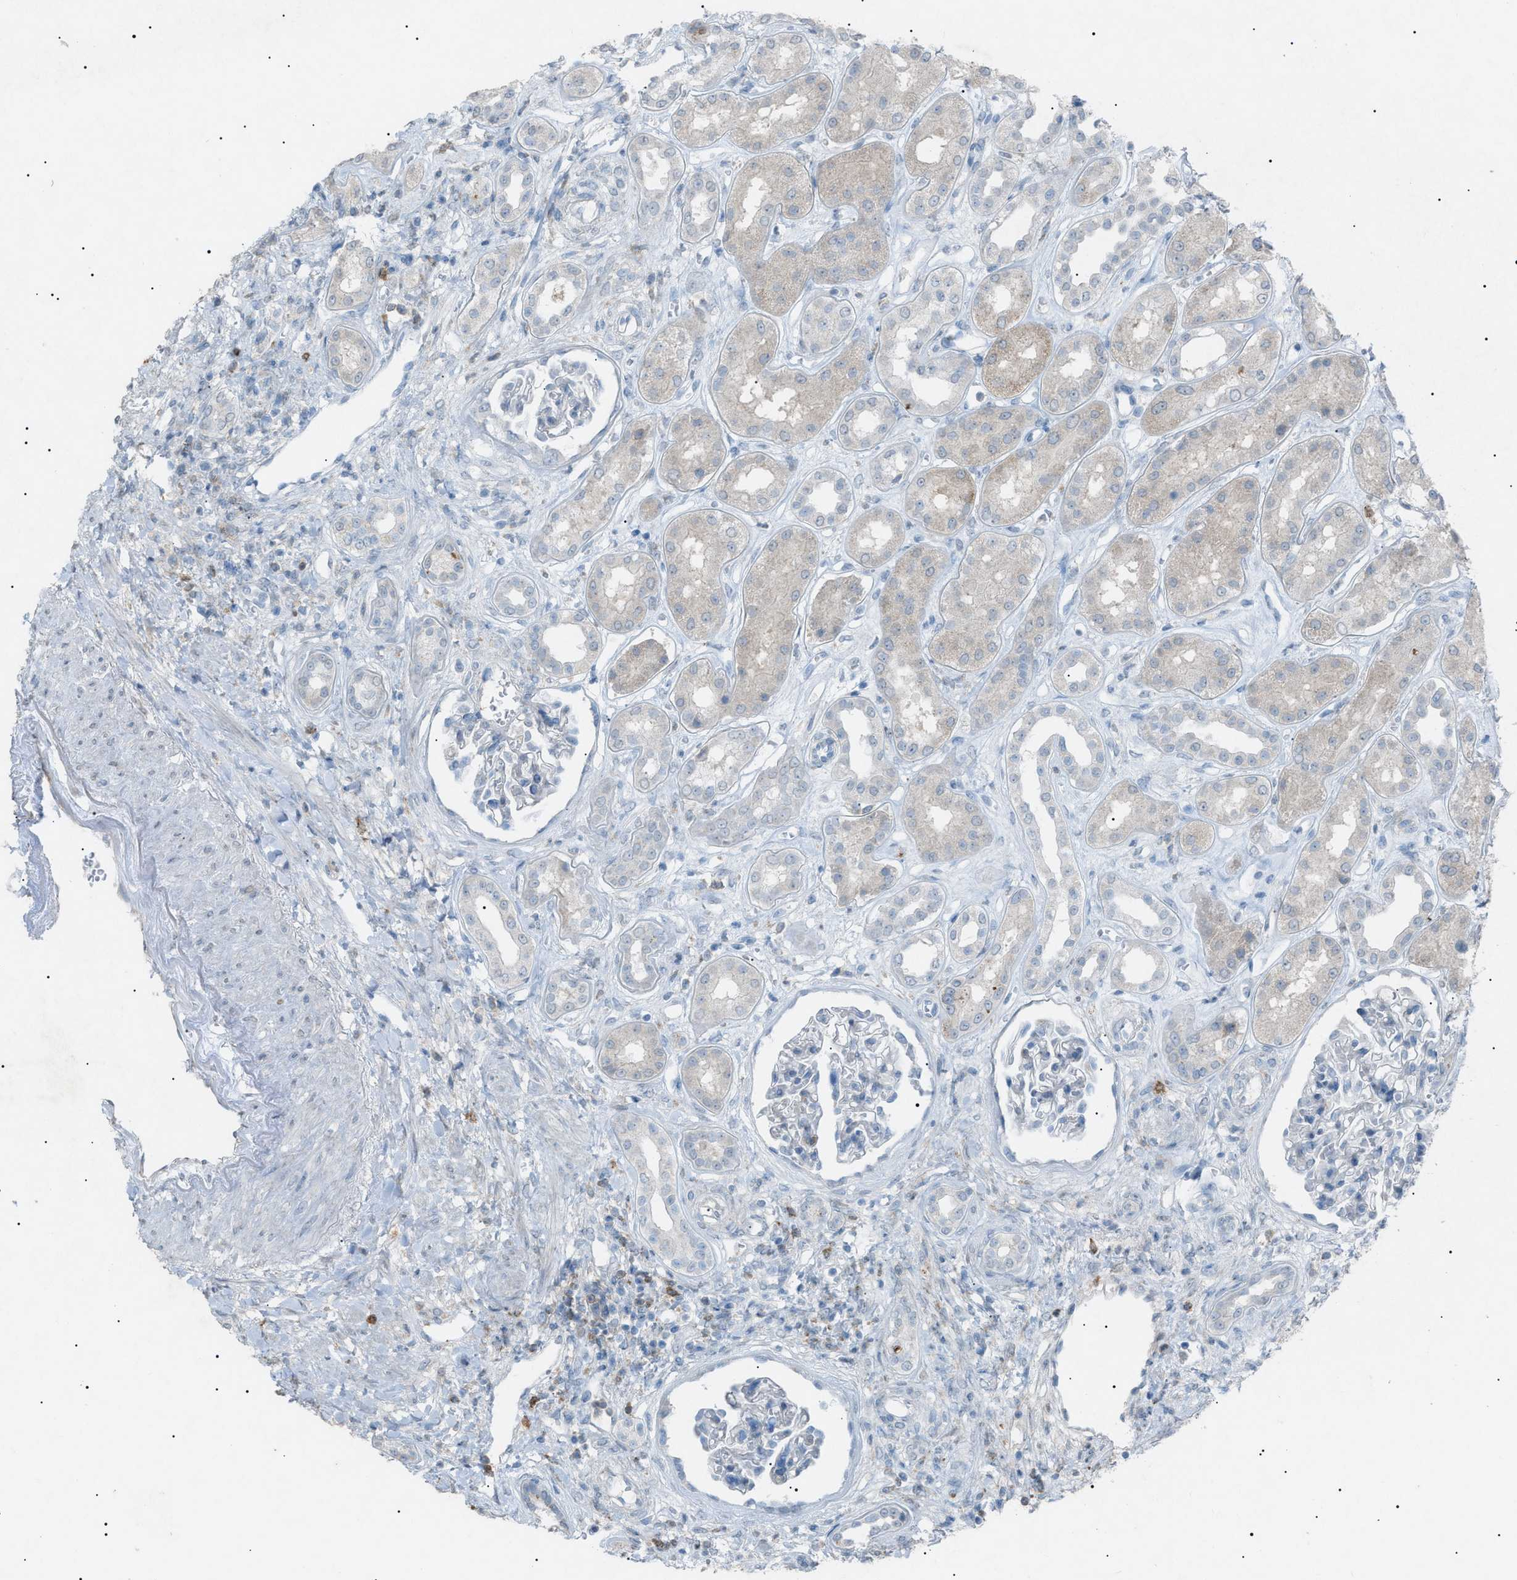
{"staining": {"intensity": "negative", "quantity": "none", "location": "none"}, "tissue": "kidney", "cell_type": "Cells in glomeruli", "image_type": "normal", "snomed": [{"axis": "morphology", "description": "Normal tissue, NOS"}, {"axis": "topography", "description": "Kidney"}], "caption": "Immunohistochemistry photomicrograph of unremarkable kidney stained for a protein (brown), which reveals no expression in cells in glomeruli. (Brightfield microscopy of DAB (3,3'-diaminobenzidine) immunohistochemistry at high magnification).", "gene": "BTK", "patient": {"sex": "male", "age": 59}}